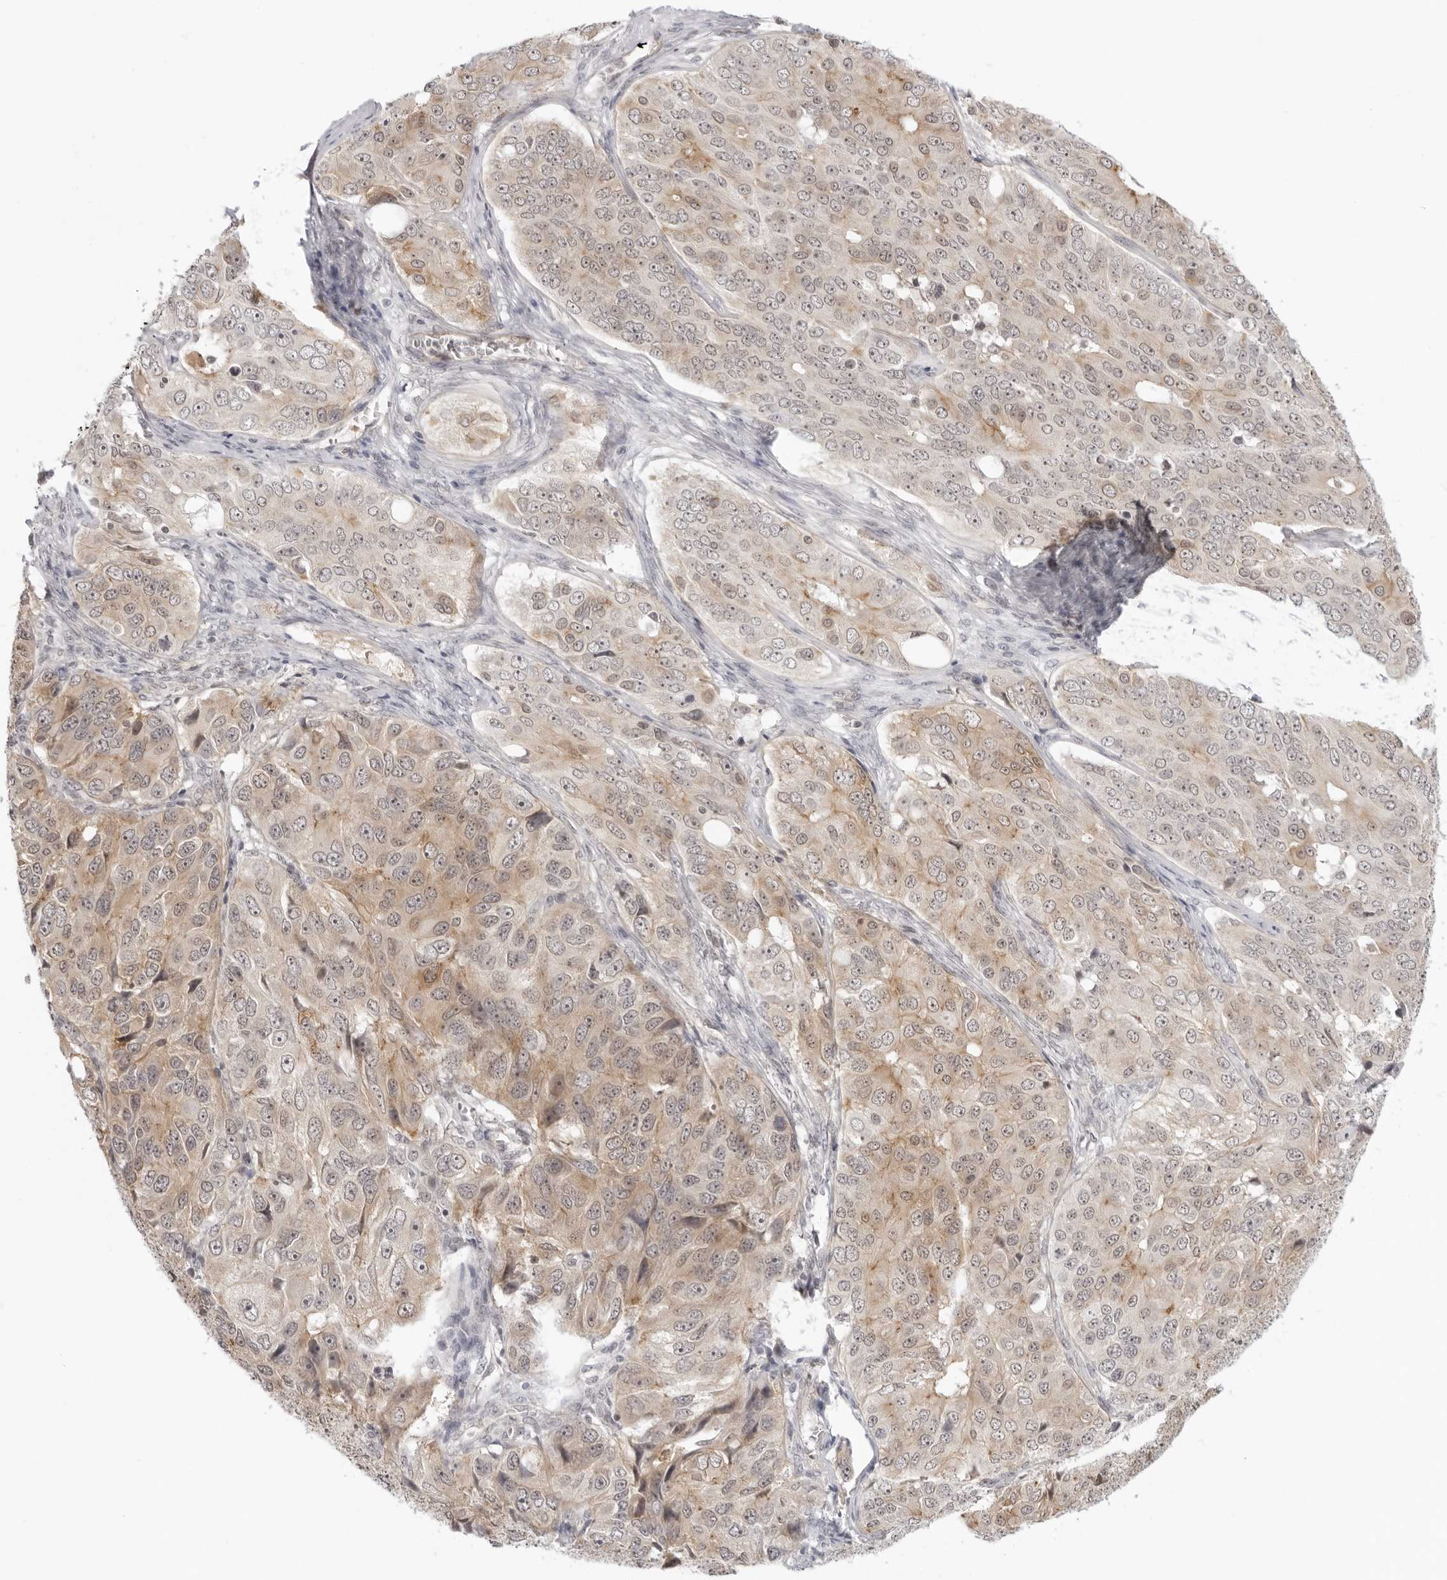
{"staining": {"intensity": "weak", "quantity": ">75%", "location": "cytoplasmic/membranous"}, "tissue": "ovarian cancer", "cell_type": "Tumor cells", "image_type": "cancer", "snomed": [{"axis": "morphology", "description": "Carcinoma, endometroid"}, {"axis": "topography", "description": "Ovary"}], "caption": "A high-resolution histopathology image shows immunohistochemistry (IHC) staining of endometroid carcinoma (ovarian), which shows weak cytoplasmic/membranous positivity in approximately >75% of tumor cells. (Brightfield microscopy of DAB IHC at high magnification).", "gene": "TRAPPC3", "patient": {"sex": "female", "age": 51}}